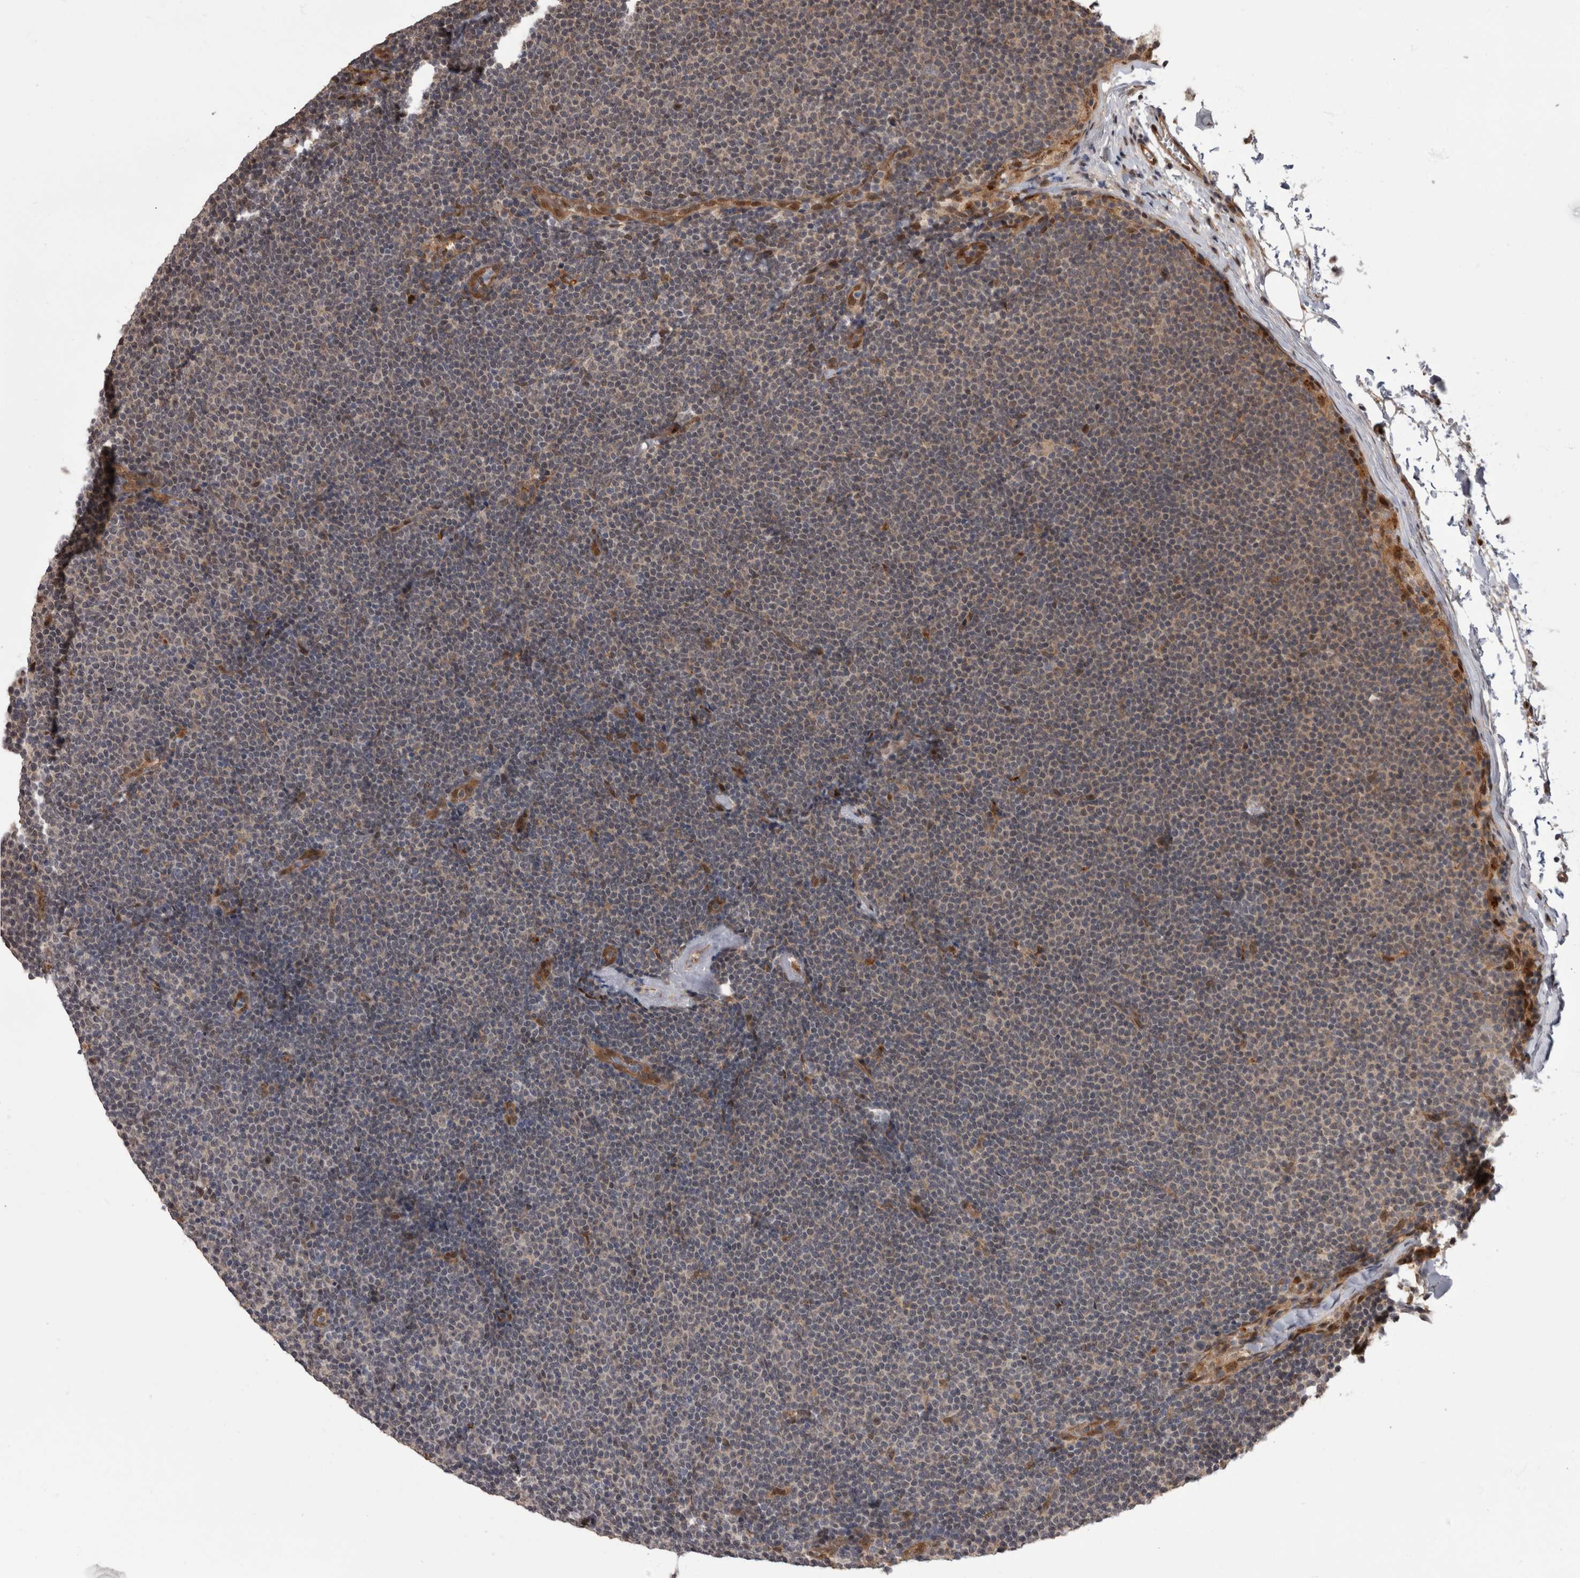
{"staining": {"intensity": "negative", "quantity": "none", "location": "none"}, "tissue": "lymphoma", "cell_type": "Tumor cells", "image_type": "cancer", "snomed": [{"axis": "morphology", "description": "Malignant lymphoma, non-Hodgkin's type, Low grade"}, {"axis": "topography", "description": "Lymph node"}], "caption": "Protein analysis of malignant lymphoma, non-Hodgkin's type (low-grade) shows no significant expression in tumor cells.", "gene": "AKT3", "patient": {"sex": "female", "age": 53}}